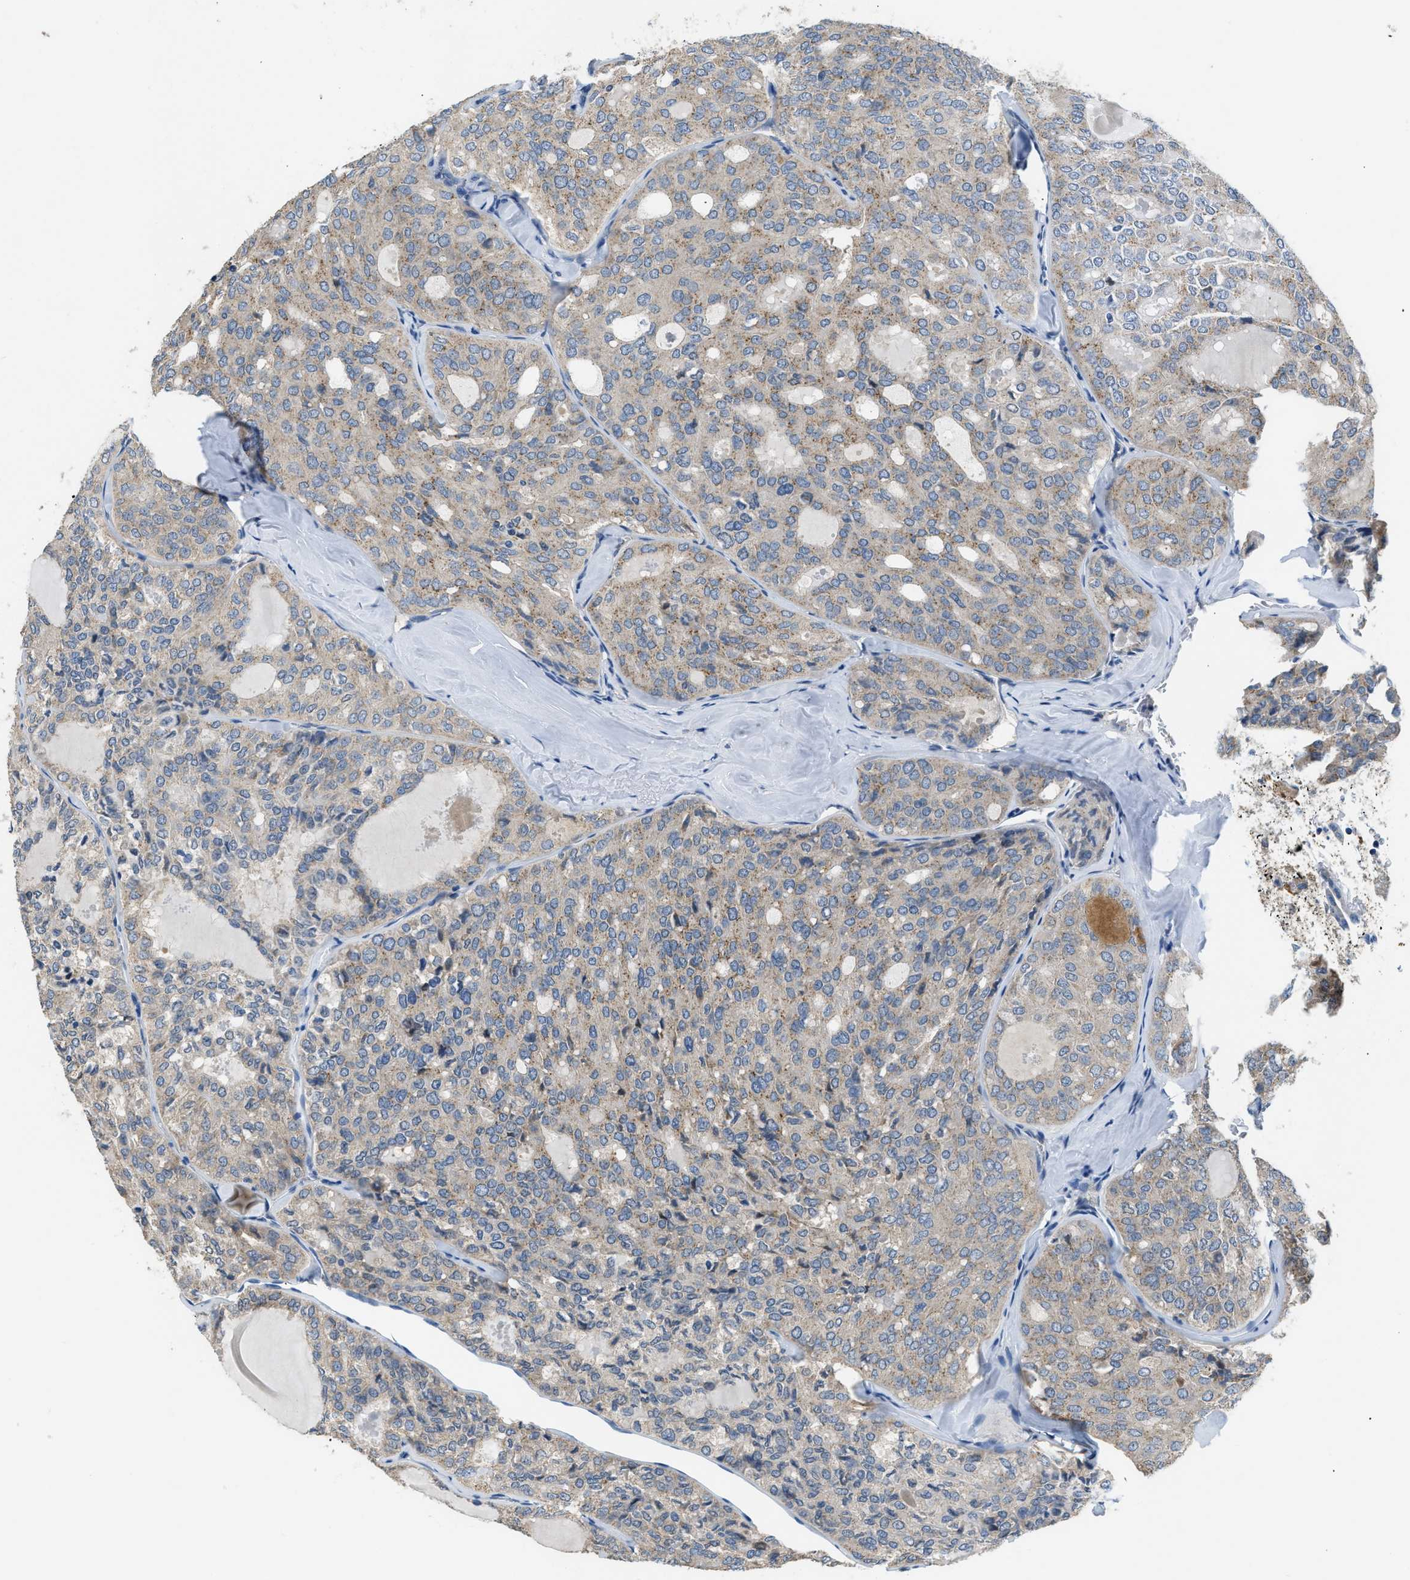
{"staining": {"intensity": "weak", "quantity": "25%-75%", "location": "cytoplasmic/membranous"}, "tissue": "thyroid cancer", "cell_type": "Tumor cells", "image_type": "cancer", "snomed": [{"axis": "morphology", "description": "Follicular adenoma carcinoma, NOS"}, {"axis": "topography", "description": "Thyroid gland"}], "caption": "IHC of human thyroid cancer (follicular adenoma carcinoma) shows low levels of weak cytoplasmic/membranous expression in approximately 25%-75% of tumor cells. The protein of interest is stained brown, and the nuclei are stained in blue (DAB IHC with brightfield microscopy, high magnification).", "gene": "TOMM34", "patient": {"sex": "male", "age": 75}}